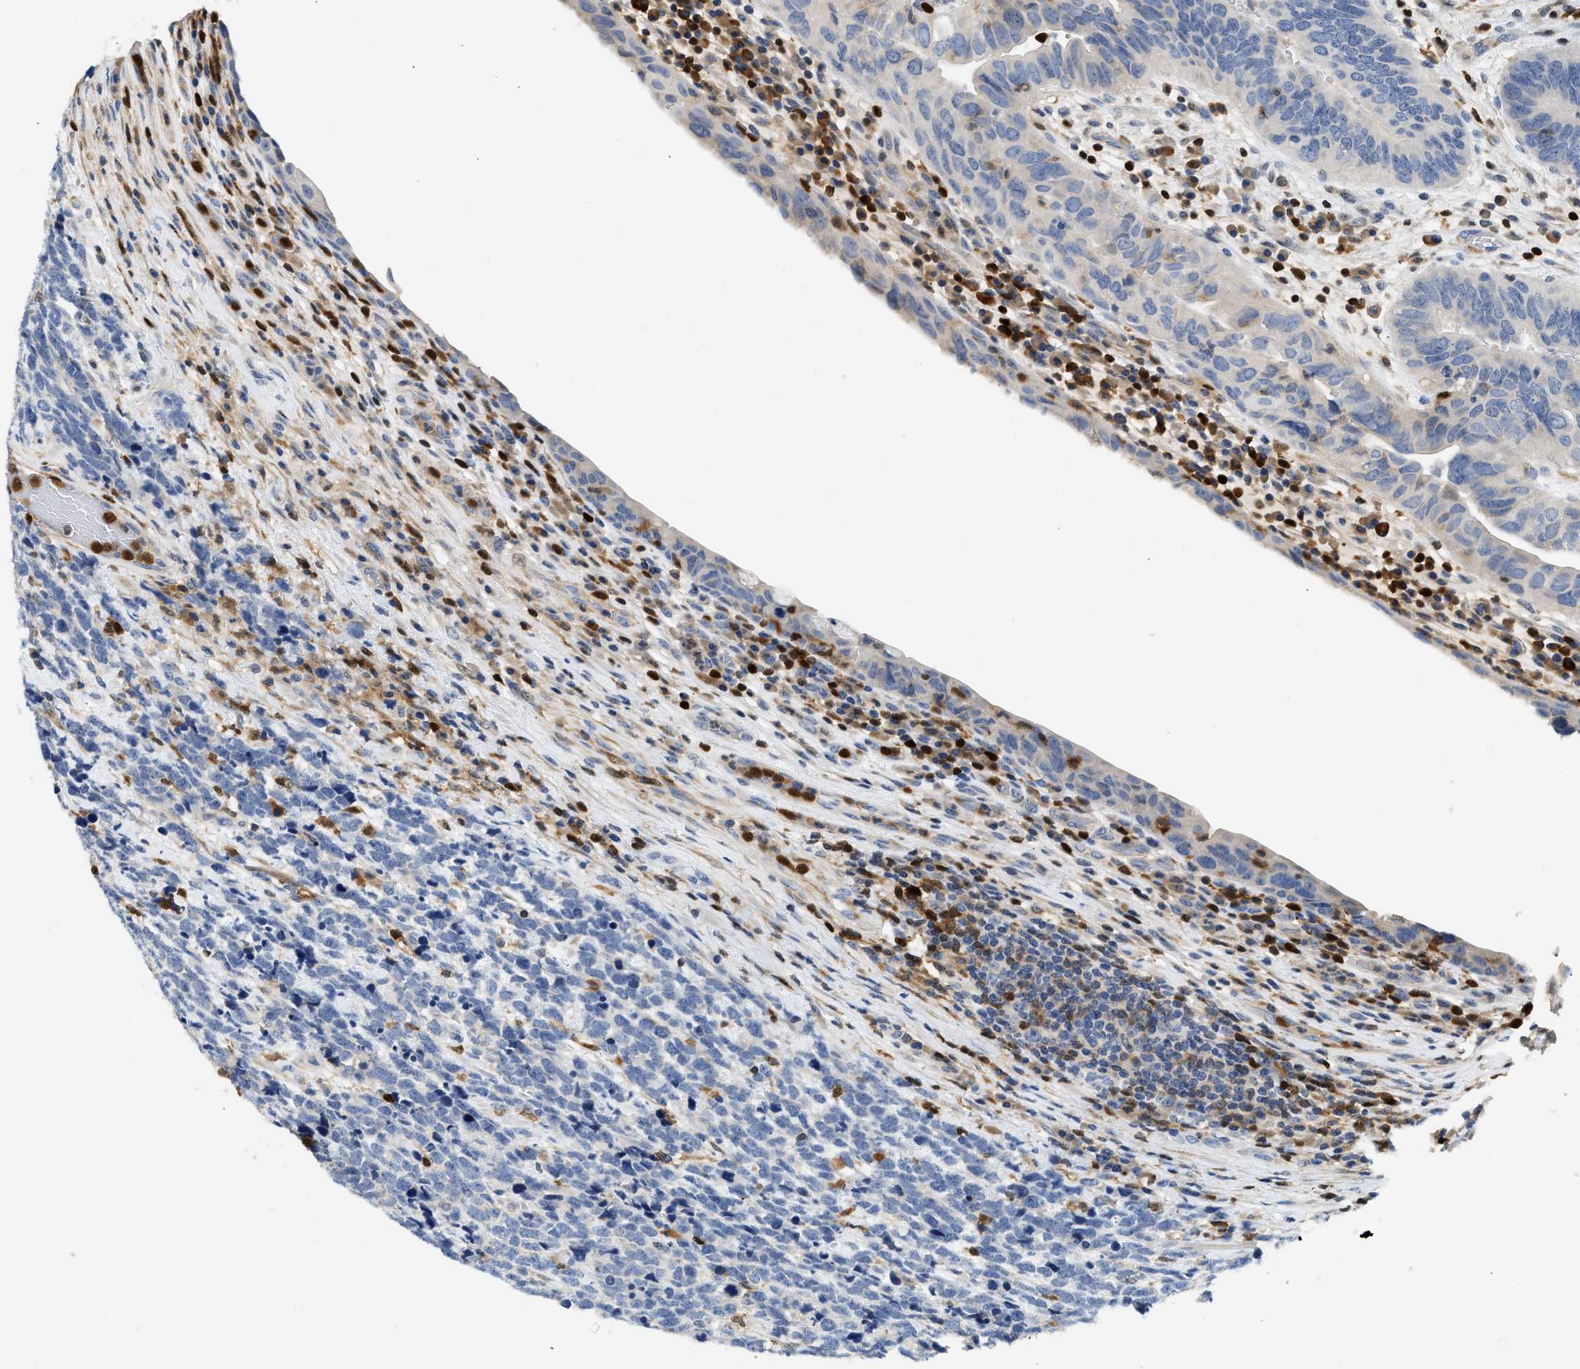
{"staining": {"intensity": "negative", "quantity": "none", "location": "none"}, "tissue": "urothelial cancer", "cell_type": "Tumor cells", "image_type": "cancer", "snomed": [{"axis": "morphology", "description": "Urothelial carcinoma, High grade"}, {"axis": "topography", "description": "Urinary bladder"}], "caption": "Urothelial cancer was stained to show a protein in brown. There is no significant positivity in tumor cells.", "gene": "SLIT2", "patient": {"sex": "female", "age": 82}}